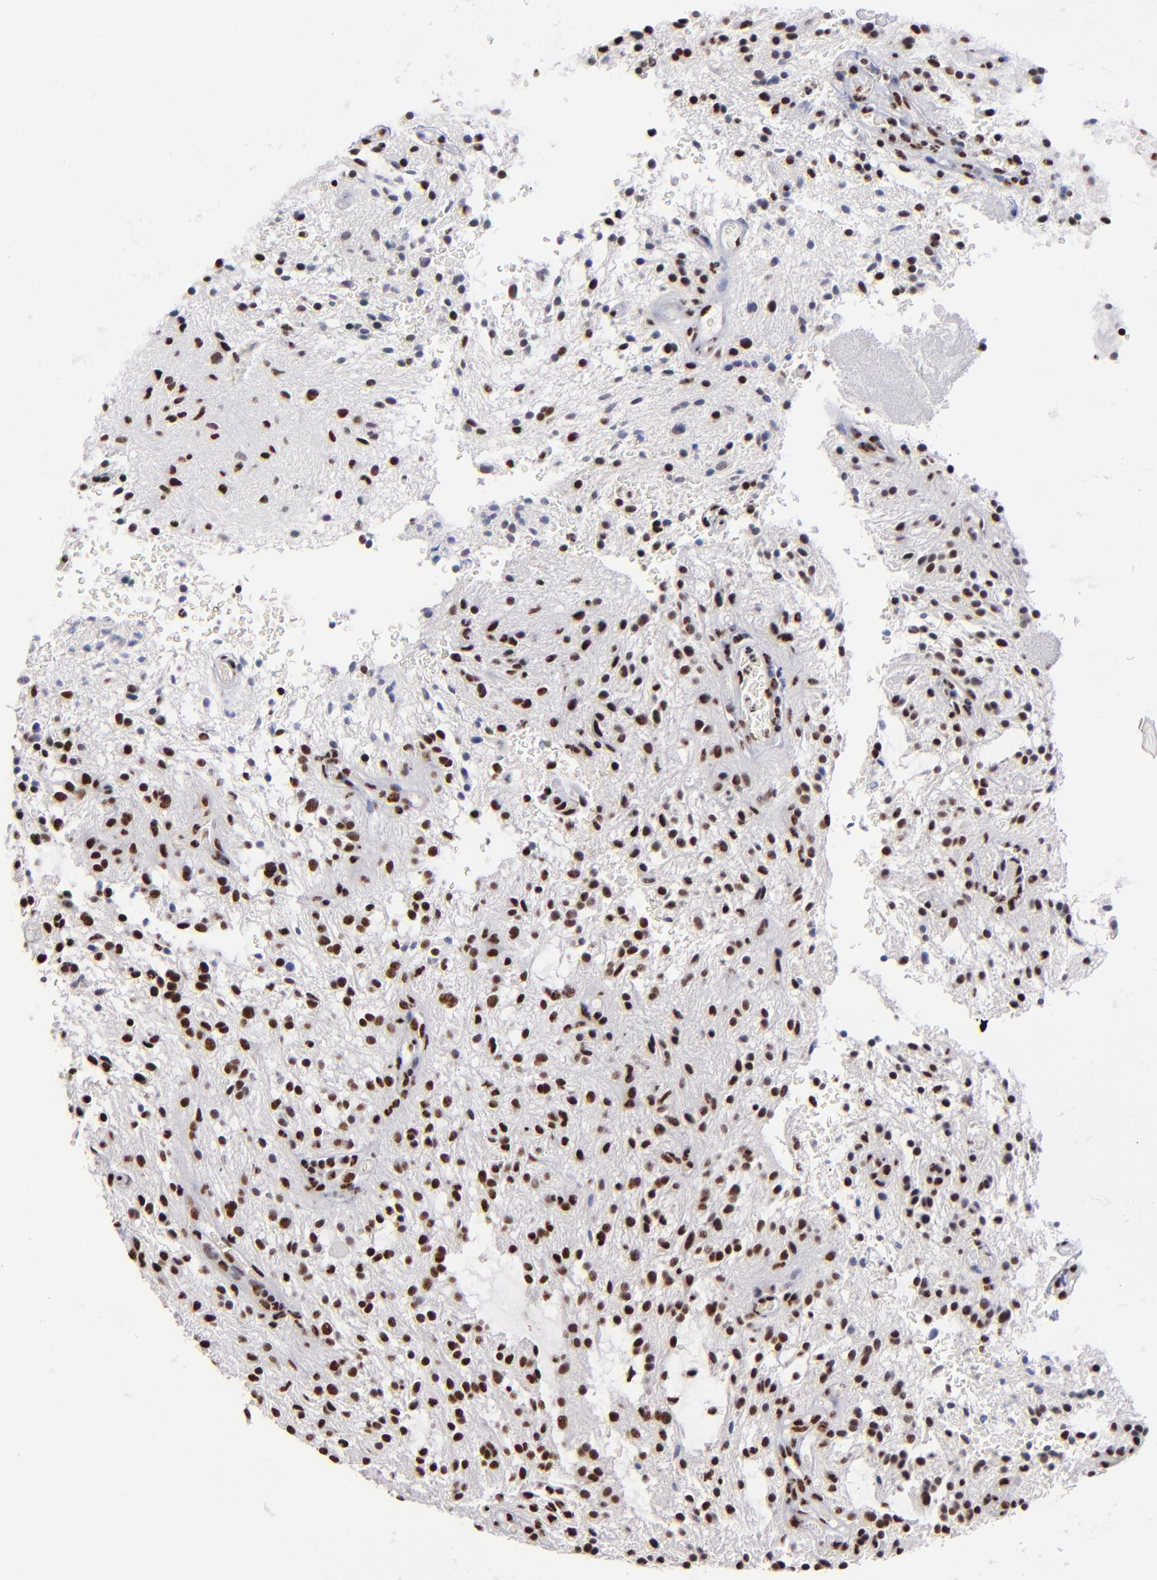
{"staining": {"intensity": "strong", "quantity": ">75%", "location": "nuclear"}, "tissue": "glioma", "cell_type": "Tumor cells", "image_type": "cancer", "snomed": [{"axis": "morphology", "description": "Glioma, malignant, NOS"}, {"axis": "topography", "description": "Cerebellum"}], "caption": "Human glioma stained with a protein marker exhibits strong staining in tumor cells.", "gene": "MN1", "patient": {"sex": "female", "age": 10}}